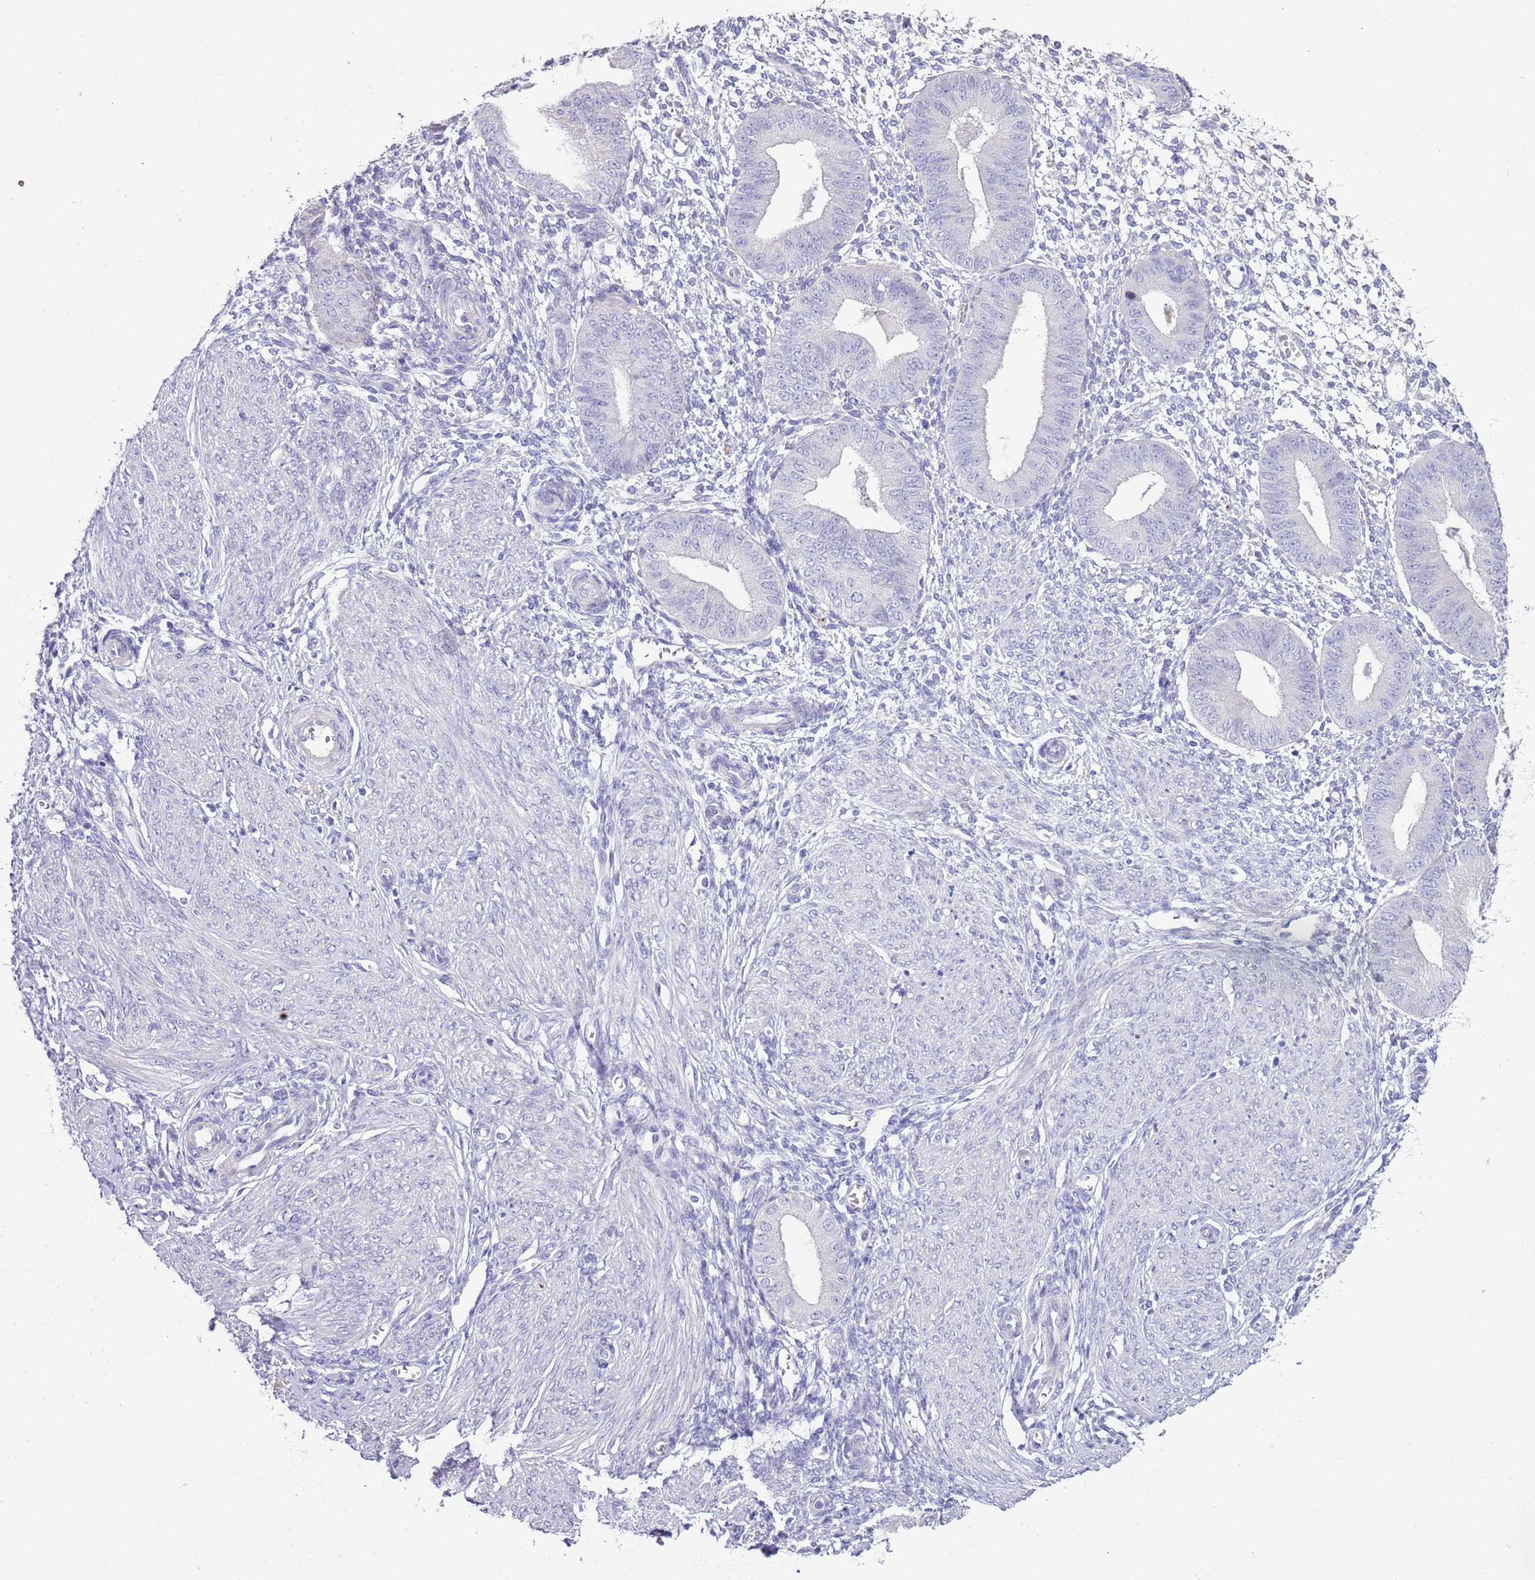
{"staining": {"intensity": "negative", "quantity": "none", "location": "none"}, "tissue": "endometrium", "cell_type": "Cells in endometrial stroma", "image_type": "normal", "snomed": [{"axis": "morphology", "description": "Normal tissue, NOS"}, {"axis": "topography", "description": "Endometrium"}], "caption": "Histopathology image shows no protein positivity in cells in endometrial stroma of unremarkable endometrium. The staining was performed using DAB (3,3'-diaminobenzidine) to visualize the protein expression in brown, while the nuclei were stained in blue with hematoxylin (Magnification: 20x).", "gene": "ABHD17C", "patient": {"sex": "female", "age": 49}}